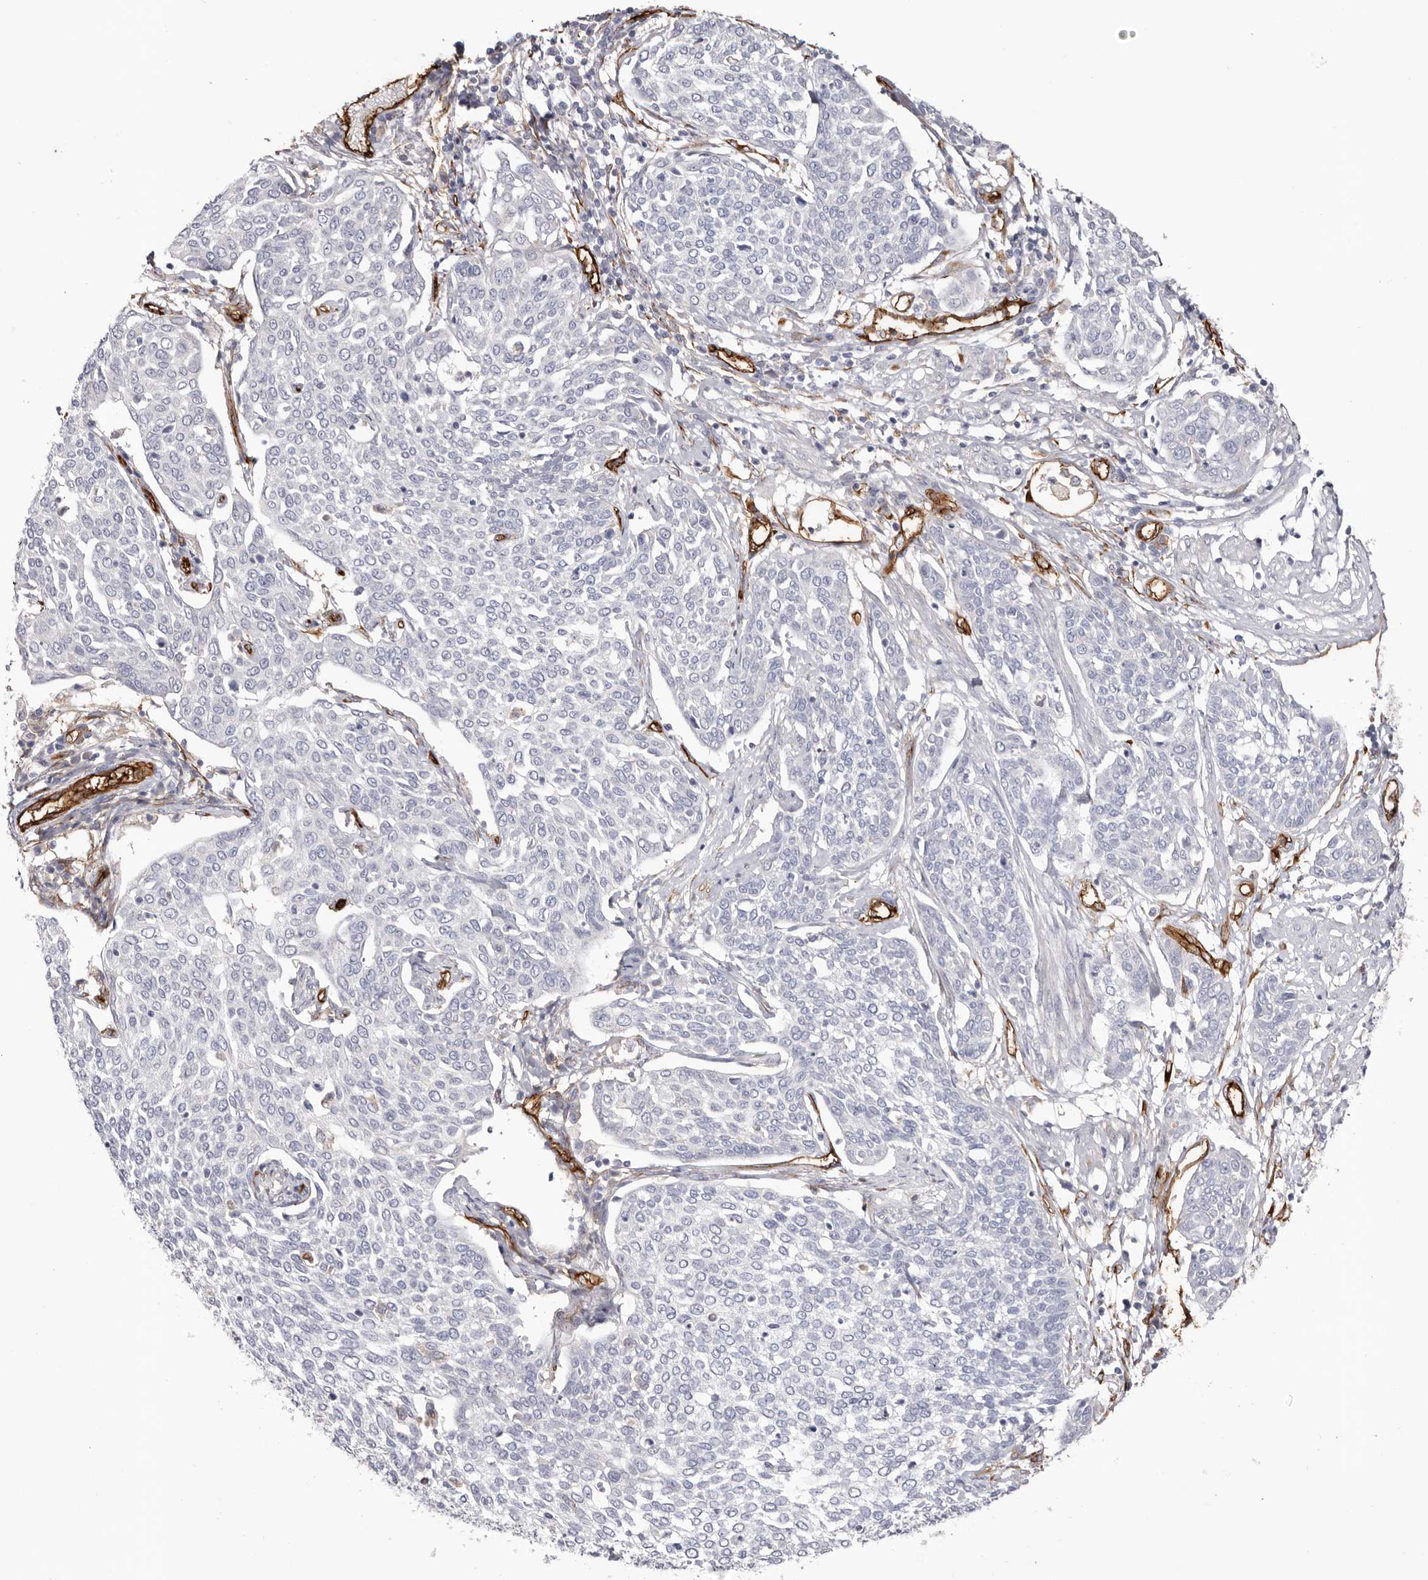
{"staining": {"intensity": "negative", "quantity": "none", "location": "none"}, "tissue": "cervical cancer", "cell_type": "Tumor cells", "image_type": "cancer", "snomed": [{"axis": "morphology", "description": "Squamous cell carcinoma, NOS"}, {"axis": "topography", "description": "Cervix"}], "caption": "High magnification brightfield microscopy of cervical cancer stained with DAB (3,3'-diaminobenzidine) (brown) and counterstained with hematoxylin (blue): tumor cells show no significant staining.", "gene": "LRRC66", "patient": {"sex": "female", "age": 34}}